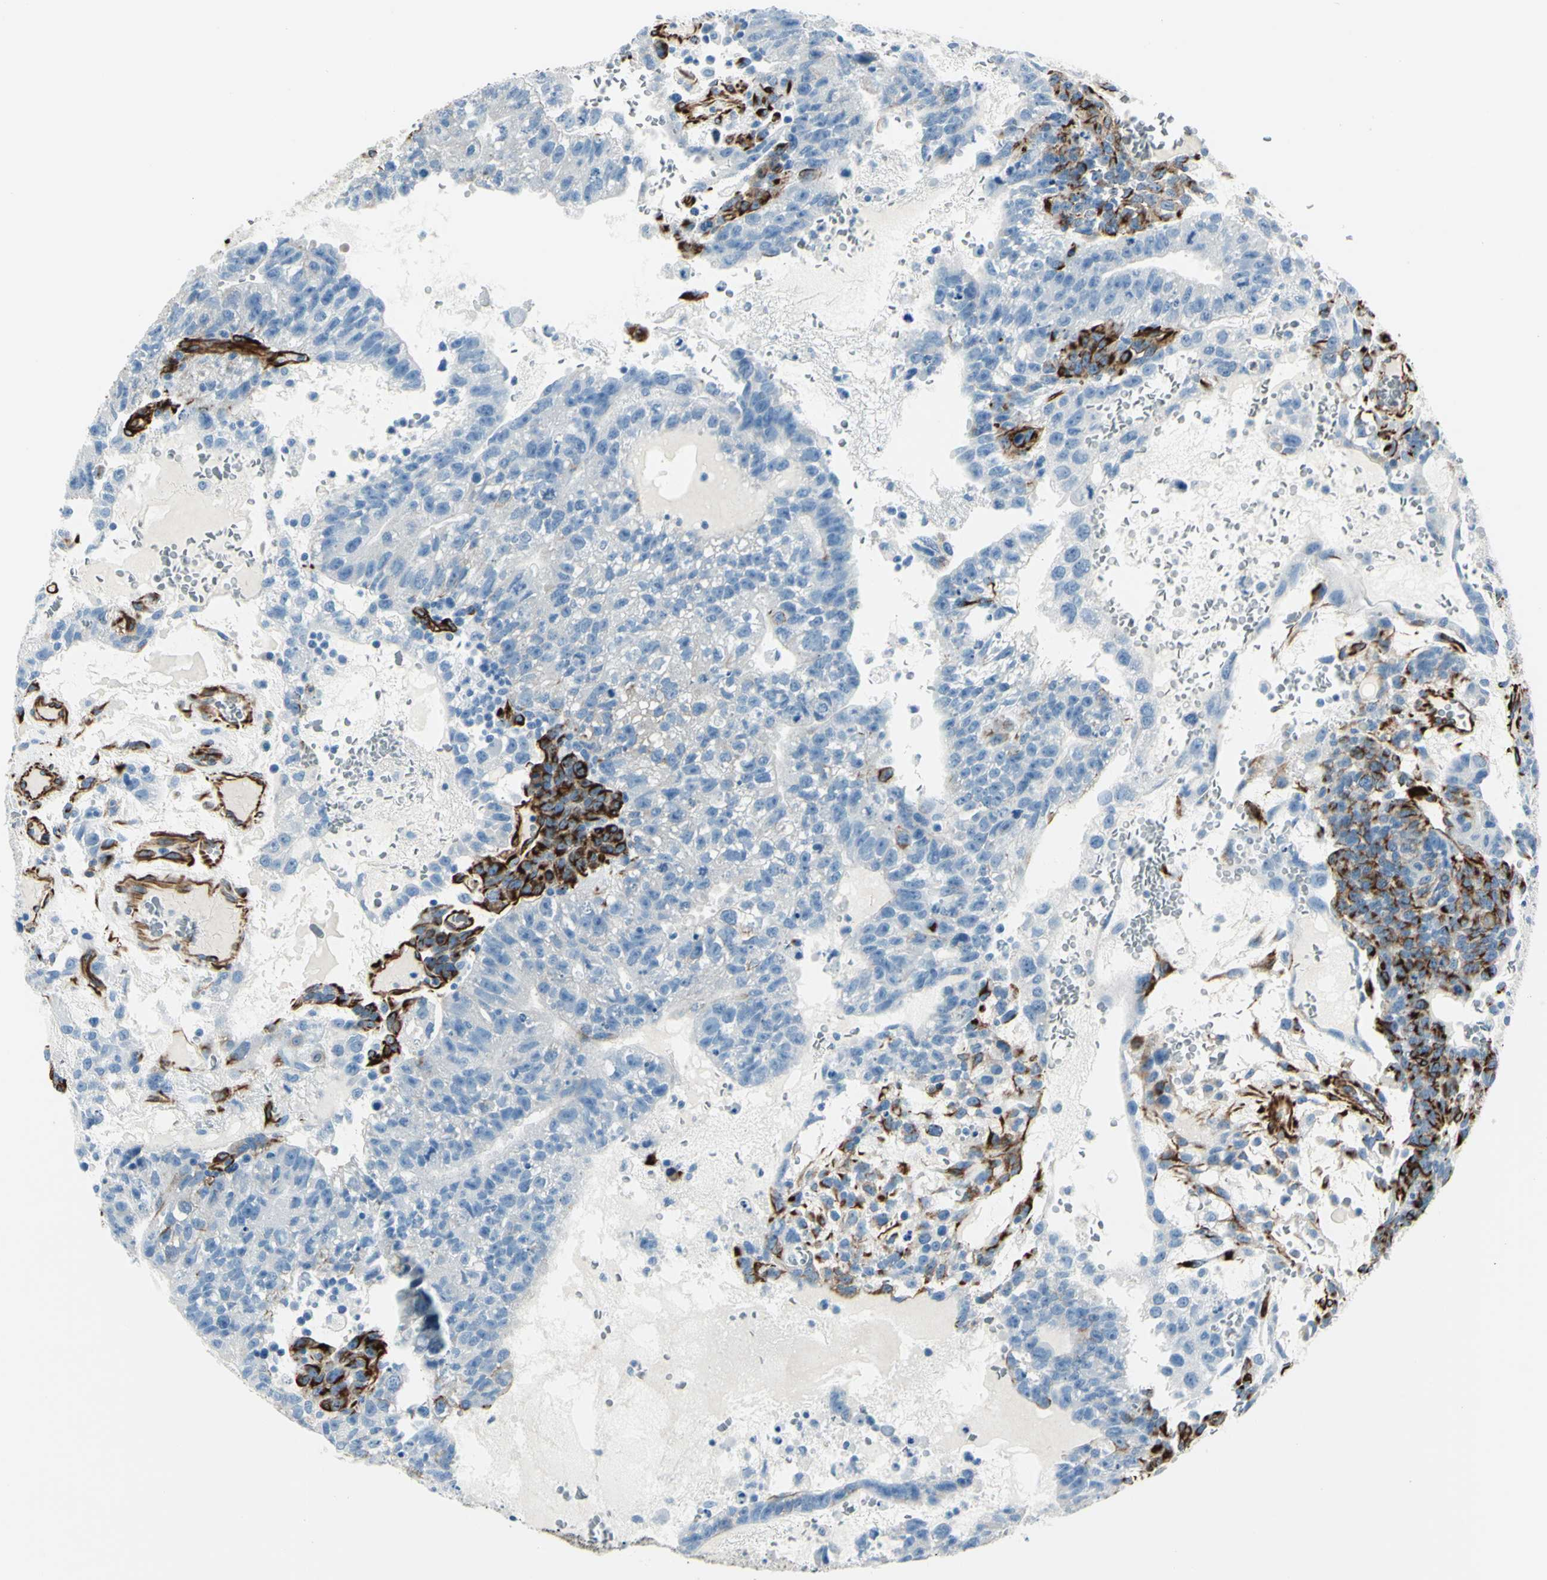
{"staining": {"intensity": "negative", "quantity": "none", "location": "none"}, "tissue": "testis cancer", "cell_type": "Tumor cells", "image_type": "cancer", "snomed": [{"axis": "morphology", "description": "Seminoma, NOS"}, {"axis": "morphology", "description": "Carcinoma, Embryonal, NOS"}, {"axis": "topography", "description": "Testis"}], "caption": "An image of testis embryonal carcinoma stained for a protein reveals no brown staining in tumor cells. (DAB immunohistochemistry (IHC), high magnification).", "gene": "PTH2R", "patient": {"sex": "male", "age": 52}}